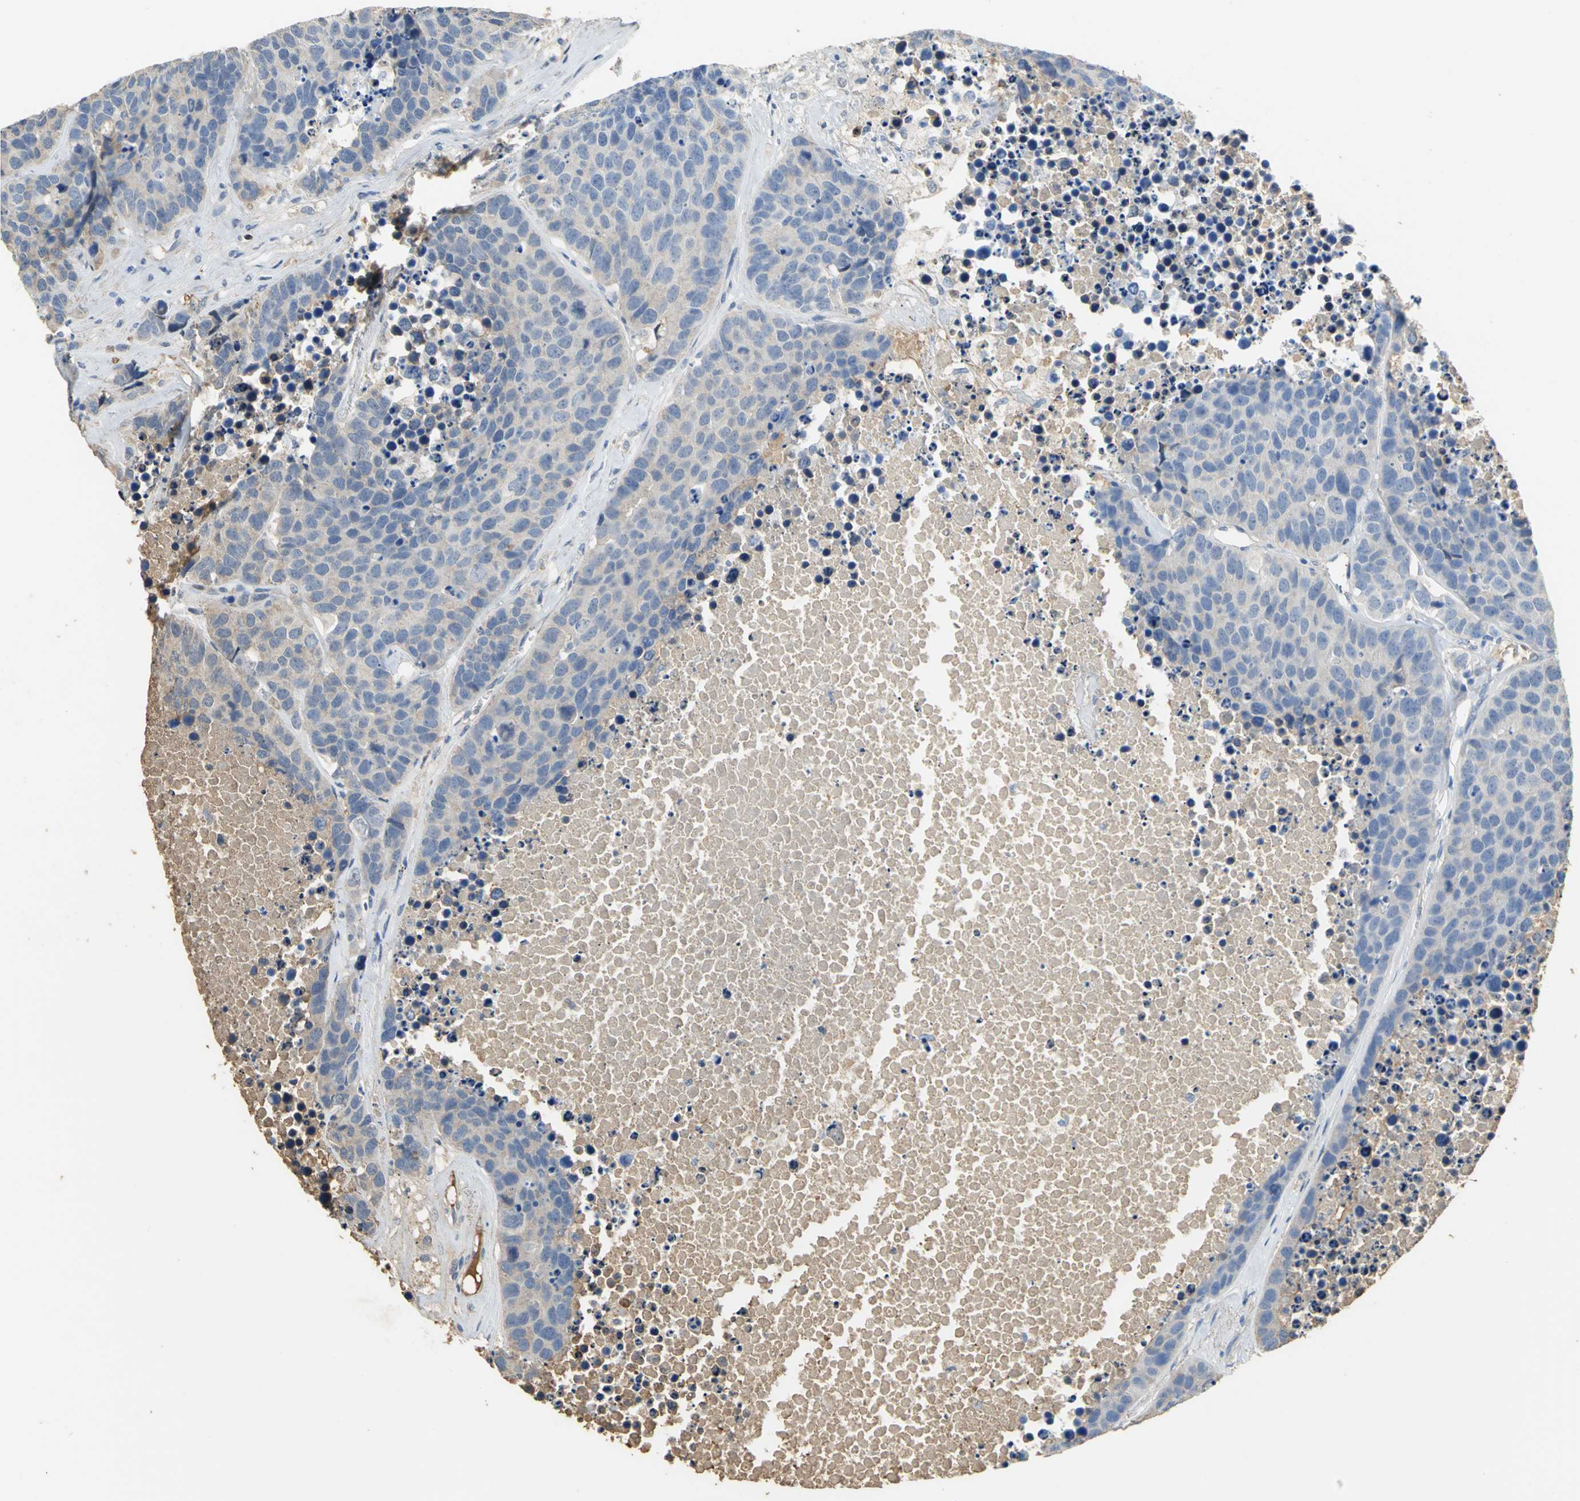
{"staining": {"intensity": "weak", "quantity": "25%-75%", "location": "cytoplasmic/membranous"}, "tissue": "carcinoid", "cell_type": "Tumor cells", "image_type": "cancer", "snomed": [{"axis": "morphology", "description": "Carcinoid, malignant, NOS"}, {"axis": "topography", "description": "Lung"}], "caption": "Weak cytoplasmic/membranous protein positivity is seen in approximately 25%-75% of tumor cells in carcinoid. Immunohistochemistry stains the protein in brown and the nuclei are stained blue.", "gene": "GYG2", "patient": {"sex": "male", "age": 60}}